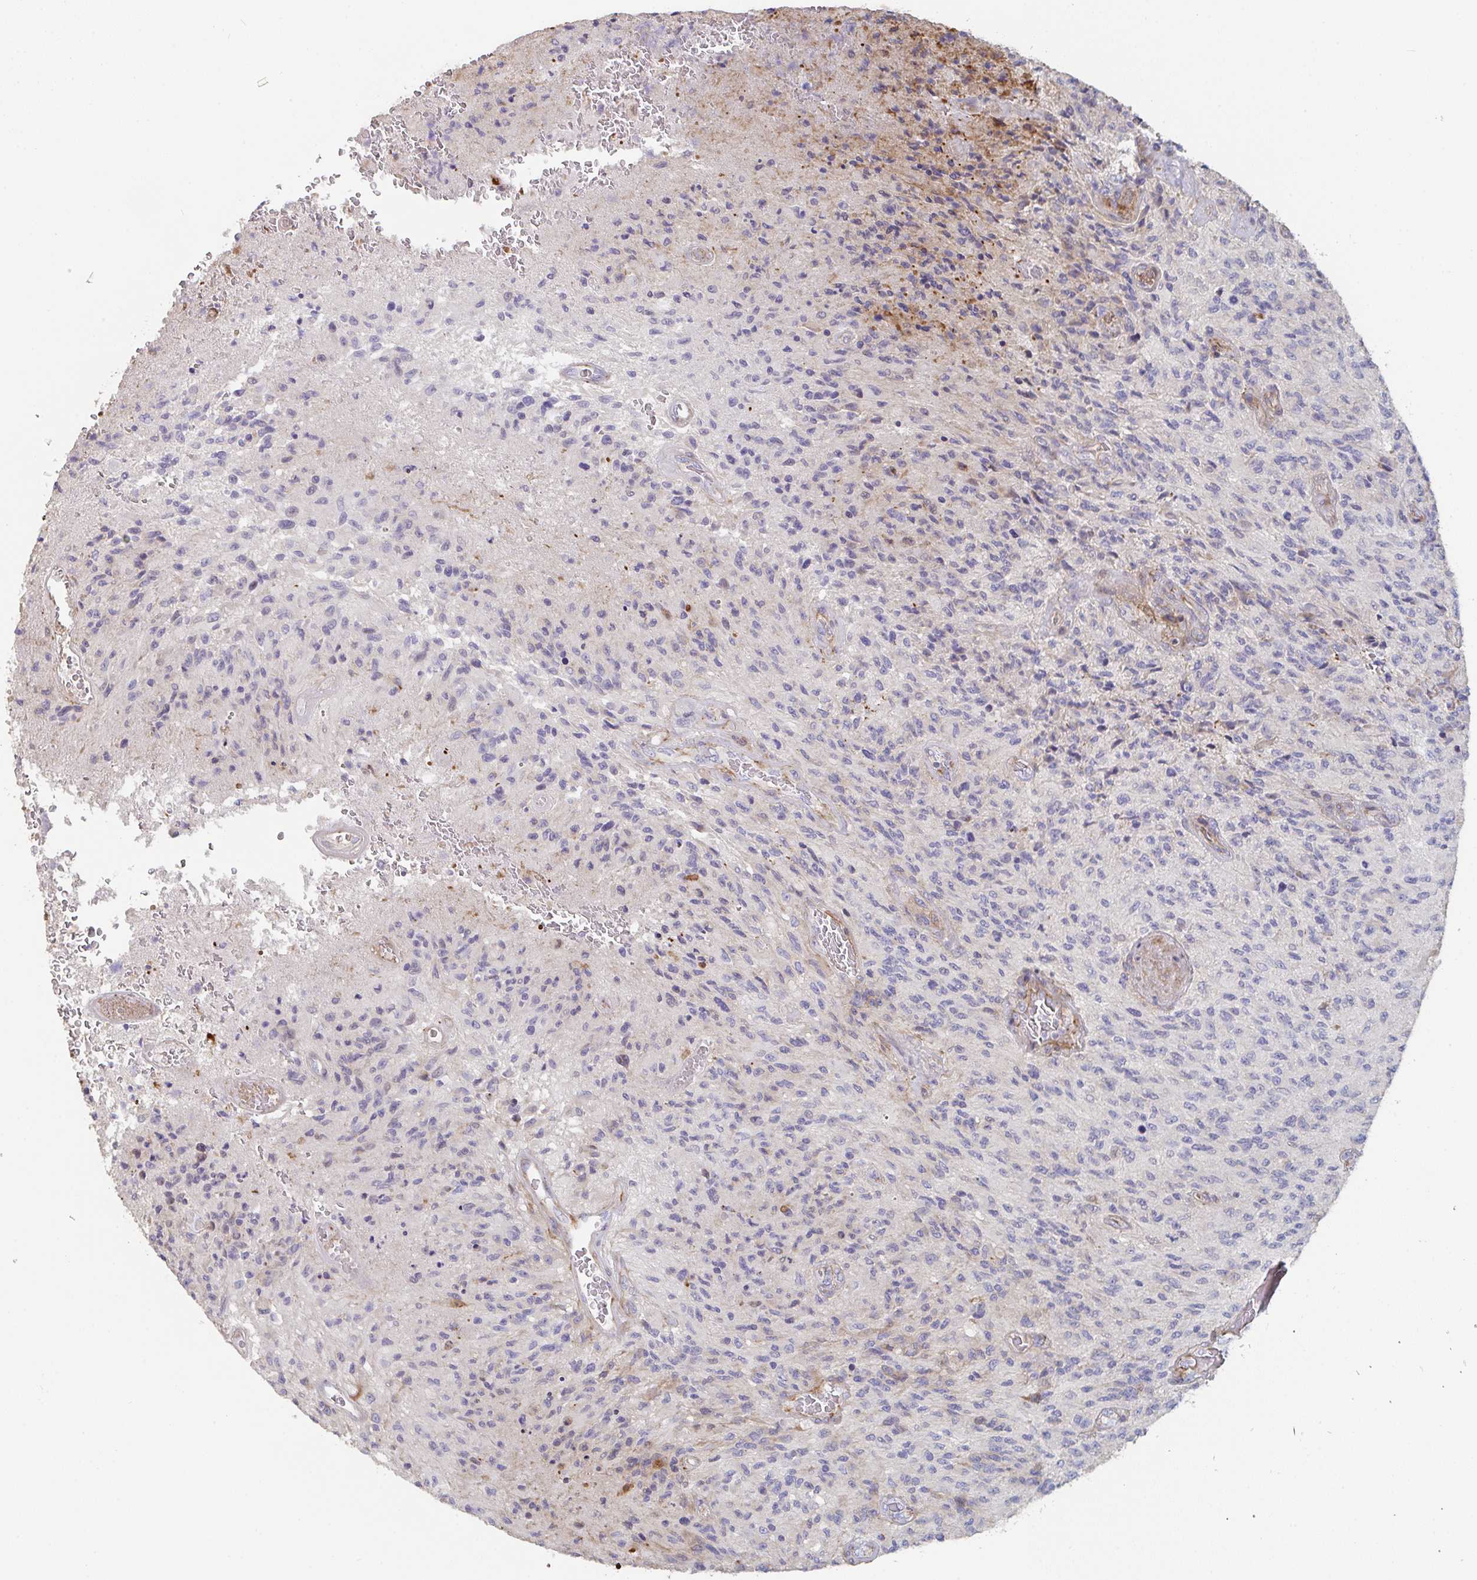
{"staining": {"intensity": "negative", "quantity": "none", "location": "none"}, "tissue": "glioma", "cell_type": "Tumor cells", "image_type": "cancer", "snomed": [{"axis": "morphology", "description": "Normal tissue, NOS"}, {"axis": "morphology", "description": "Glioma, malignant, High grade"}, {"axis": "topography", "description": "Cerebral cortex"}], "caption": "Immunohistochemistry image of neoplastic tissue: malignant glioma (high-grade) stained with DAB displays no significant protein expression in tumor cells. (DAB (3,3'-diaminobenzidine) immunohistochemistry with hematoxylin counter stain).", "gene": "FZD2", "patient": {"sex": "male", "age": 56}}